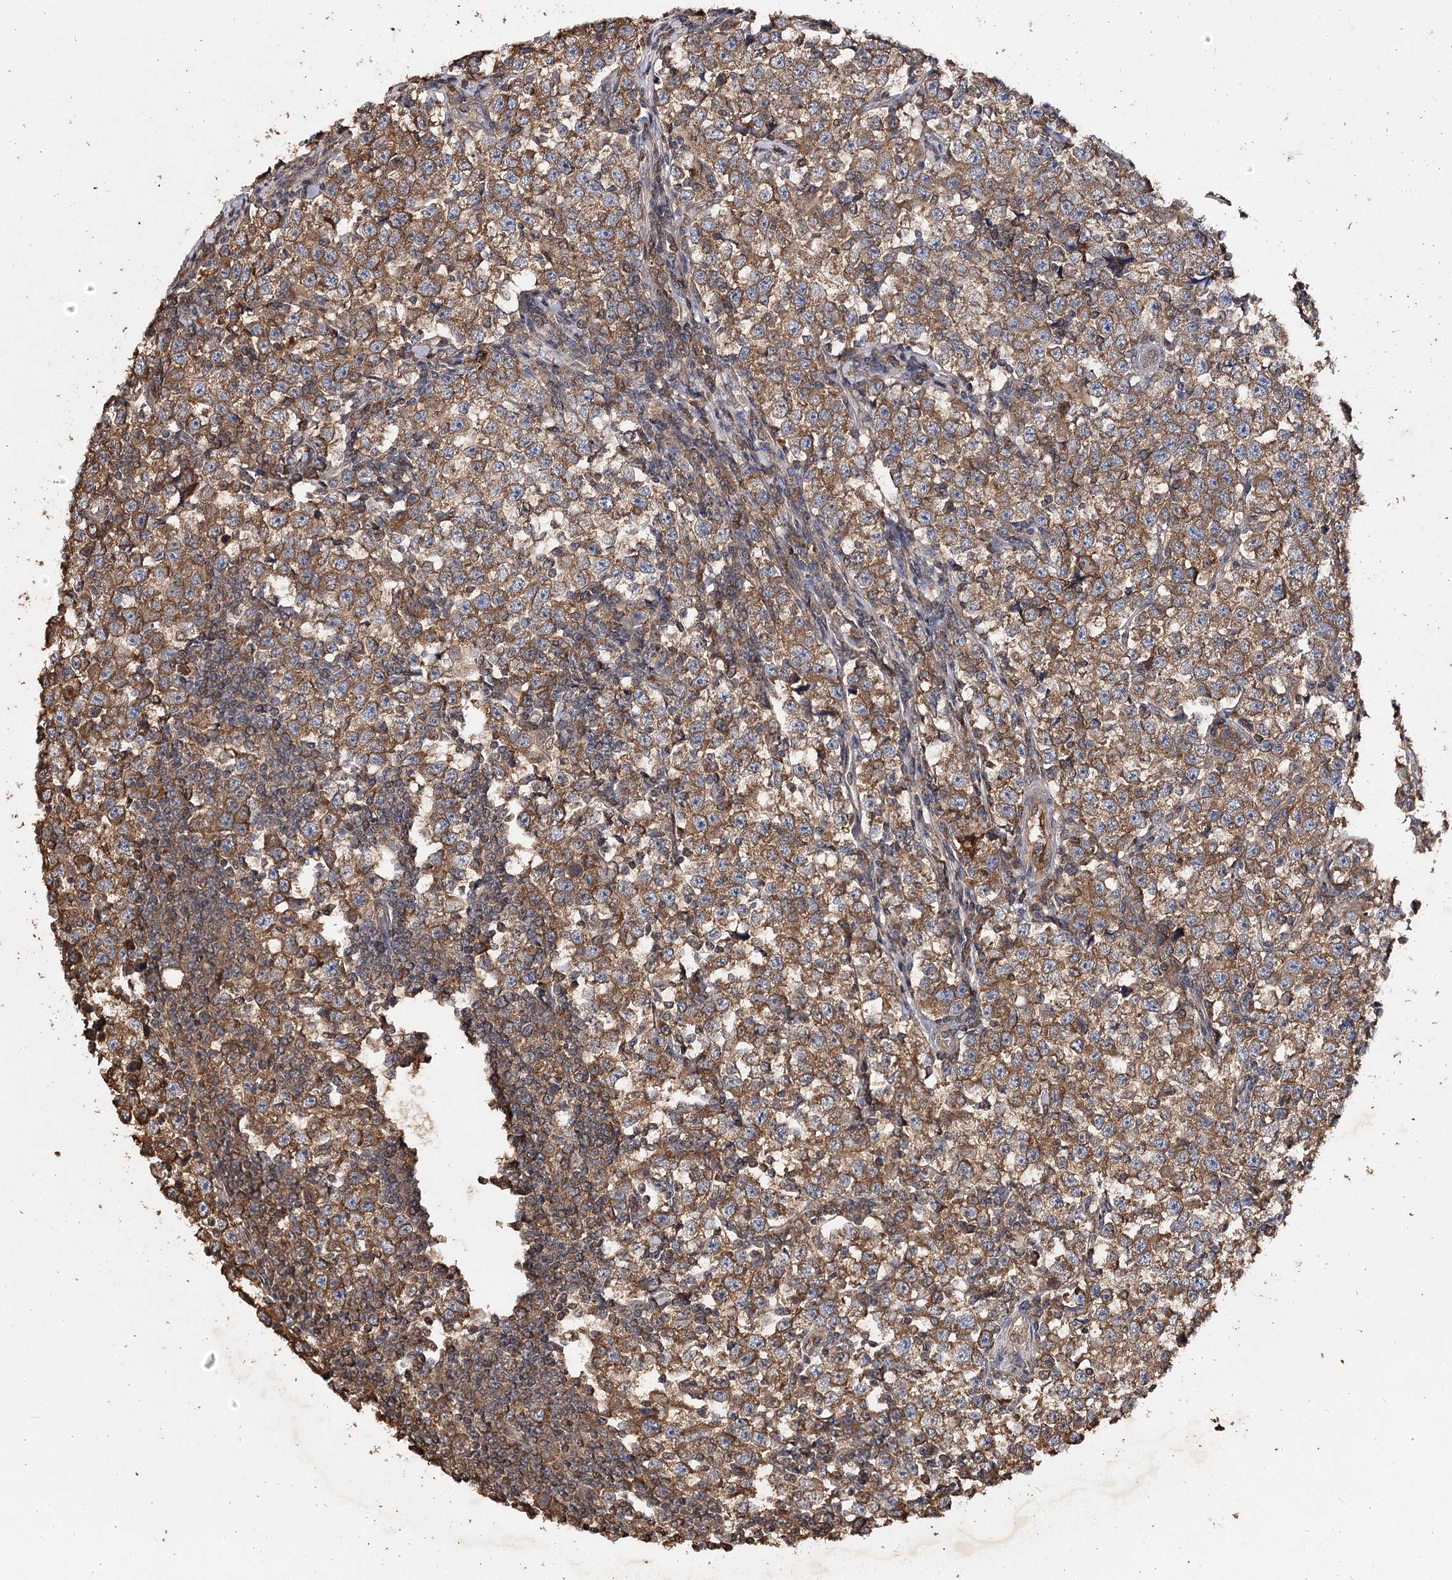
{"staining": {"intensity": "moderate", "quantity": ">75%", "location": "cytoplasmic/membranous"}, "tissue": "testis cancer", "cell_type": "Tumor cells", "image_type": "cancer", "snomed": [{"axis": "morphology", "description": "Normal tissue, NOS"}, {"axis": "morphology", "description": "Seminoma, NOS"}, {"axis": "topography", "description": "Testis"}], "caption": "An image of human testis cancer stained for a protein demonstrates moderate cytoplasmic/membranous brown staining in tumor cells.", "gene": "ARL13A", "patient": {"sex": "male", "age": 43}}